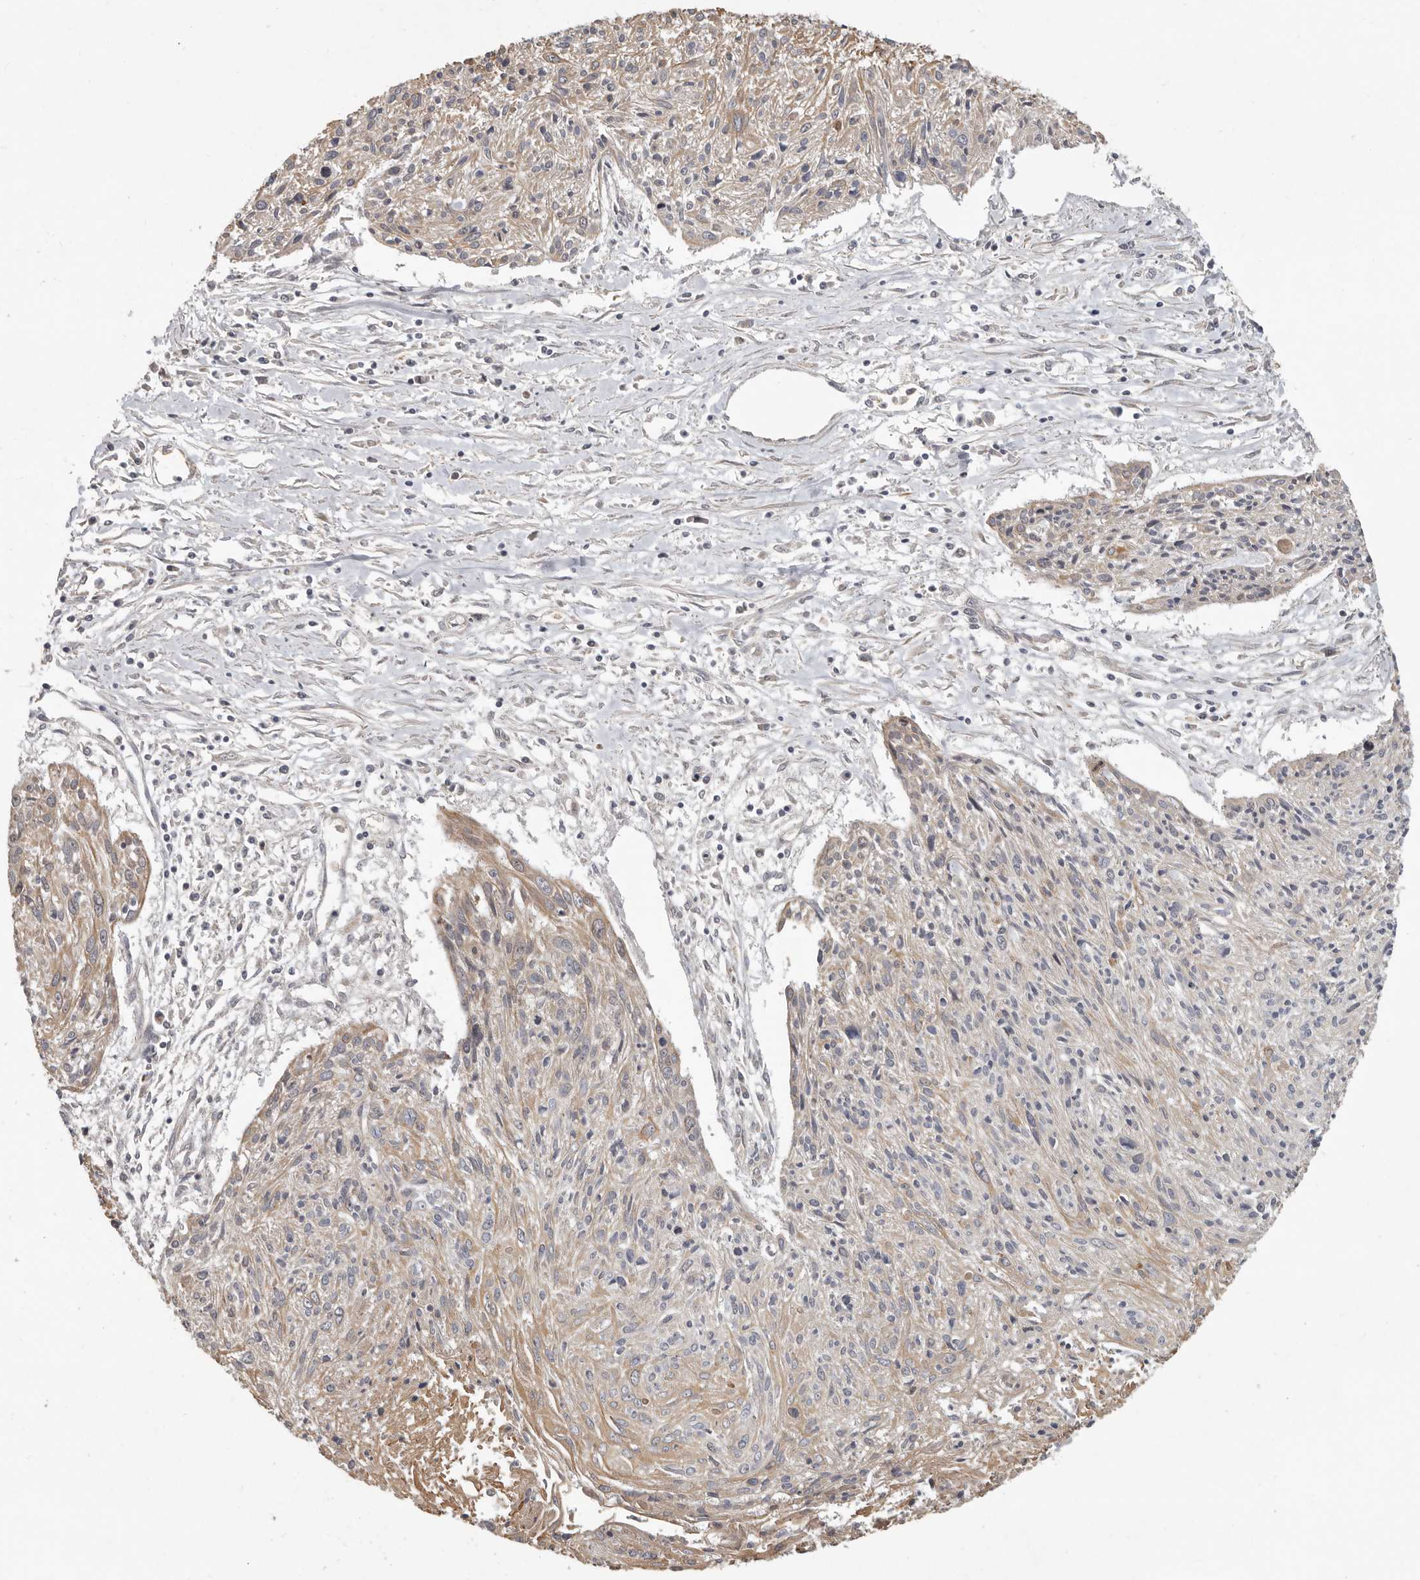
{"staining": {"intensity": "weak", "quantity": "25%-75%", "location": "cytoplasmic/membranous"}, "tissue": "cervical cancer", "cell_type": "Tumor cells", "image_type": "cancer", "snomed": [{"axis": "morphology", "description": "Squamous cell carcinoma, NOS"}, {"axis": "topography", "description": "Cervix"}], "caption": "Approximately 25%-75% of tumor cells in cervical squamous cell carcinoma exhibit weak cytoplasmic/membranous protein expression as visualized by brown immunohistochemical staining.", "gene": "UNK", "patient": {"sex": "female", "age": 51}}